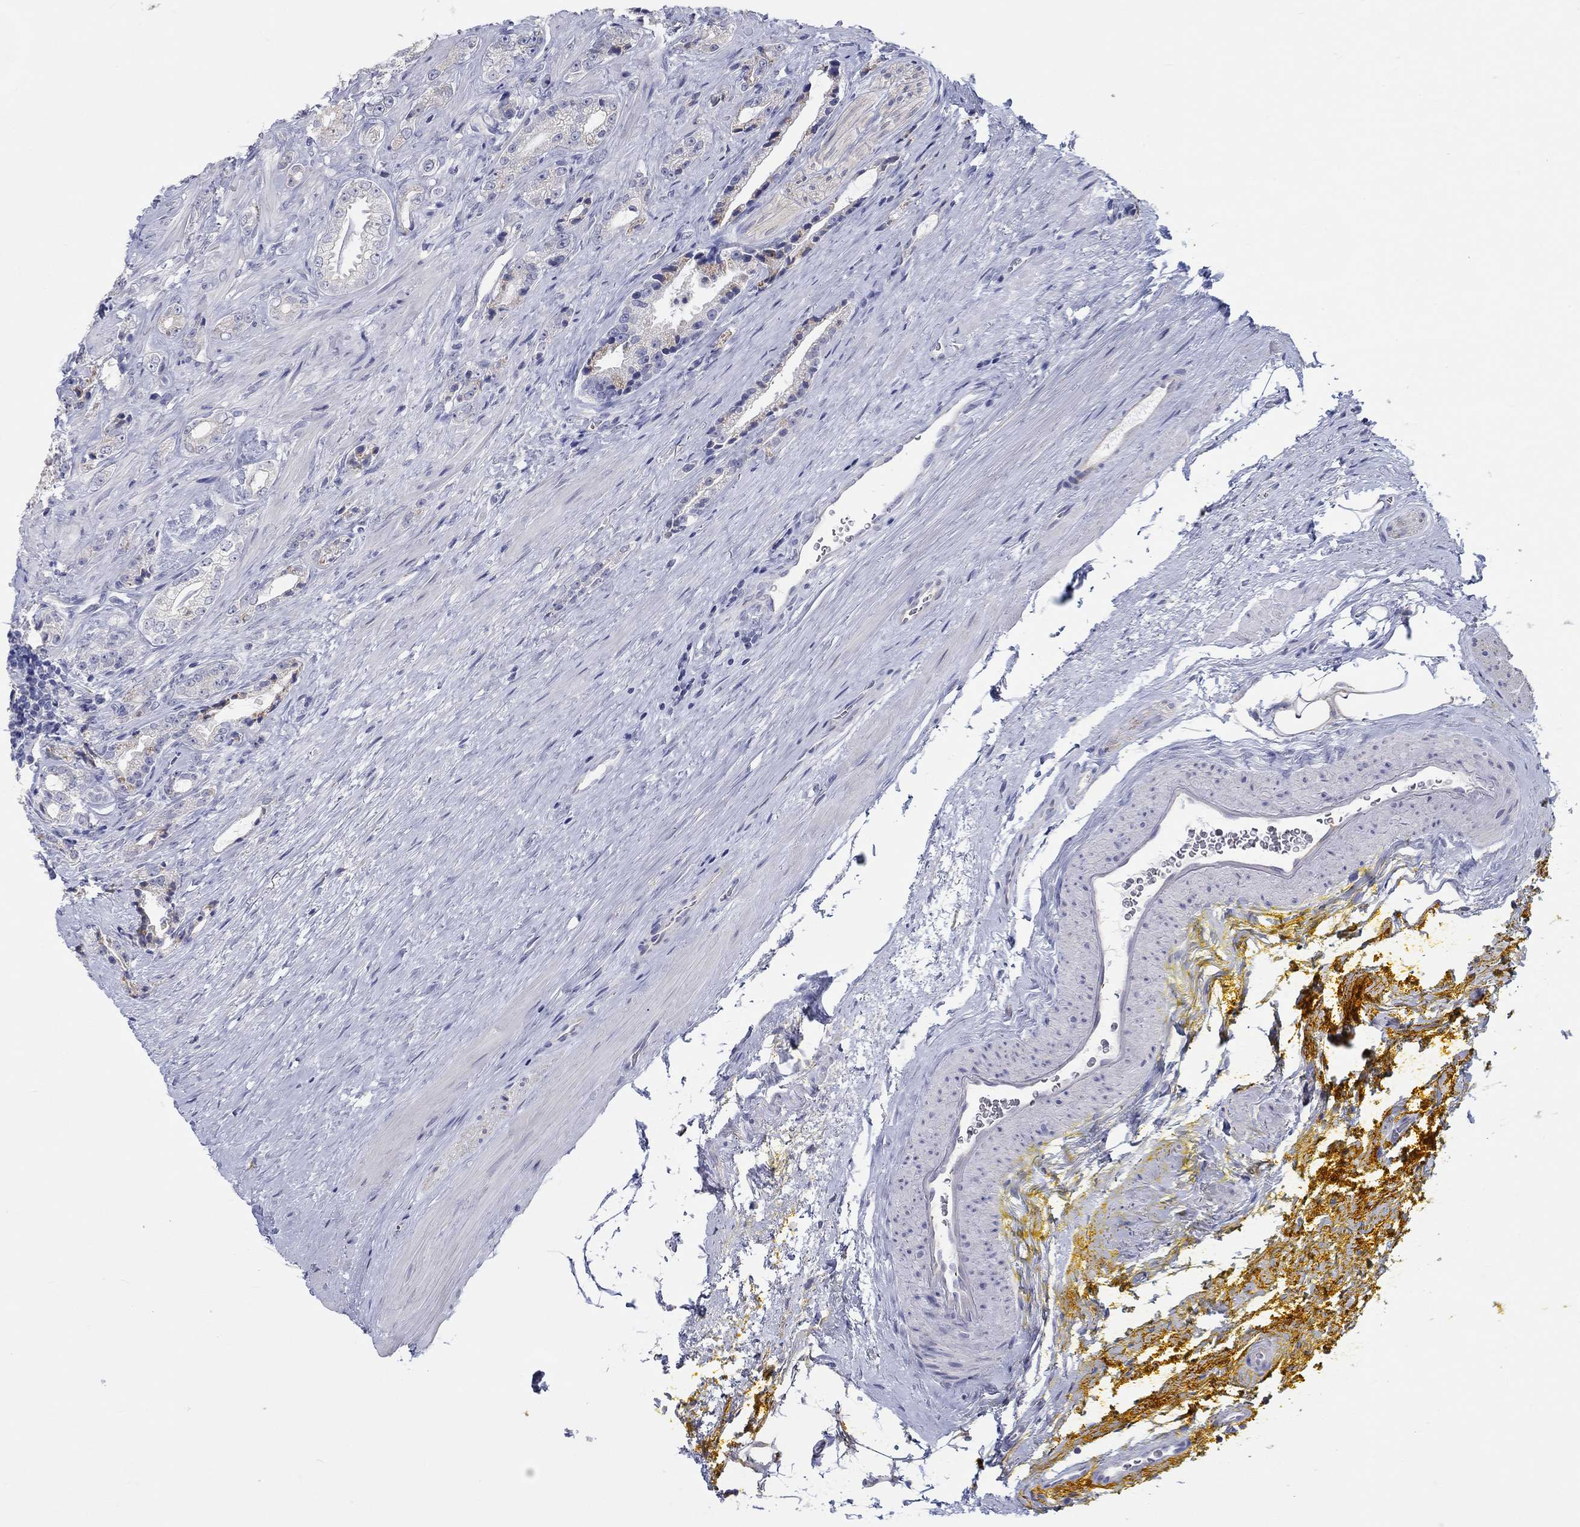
{"staining": {"intensity": "weak", "quantity": "<25%", "location": "cytoplasmic/membranous"}, "tissue": "prostate cancer", "cell_type": "Tumor cells", "image_type": "cancer", "snomed": [{"axis": "morphology", "description": "Adenocarcinoma, NOS"}, {"axis": "topography", "description": "Prostate"}], "caption": "This micrograph is of prostate cancer stained with immunohistochemistry (IHC) to label a protein in brown with the nuclei are counter-stained blue. There is no positivity in tumor cells. (DAB (3,3'-diaminobenzidine) immunohistochemistry with hematoxylin counter stain).", "gene": "LRRC4C", "patient": {"sex": "male", "age": 67}}